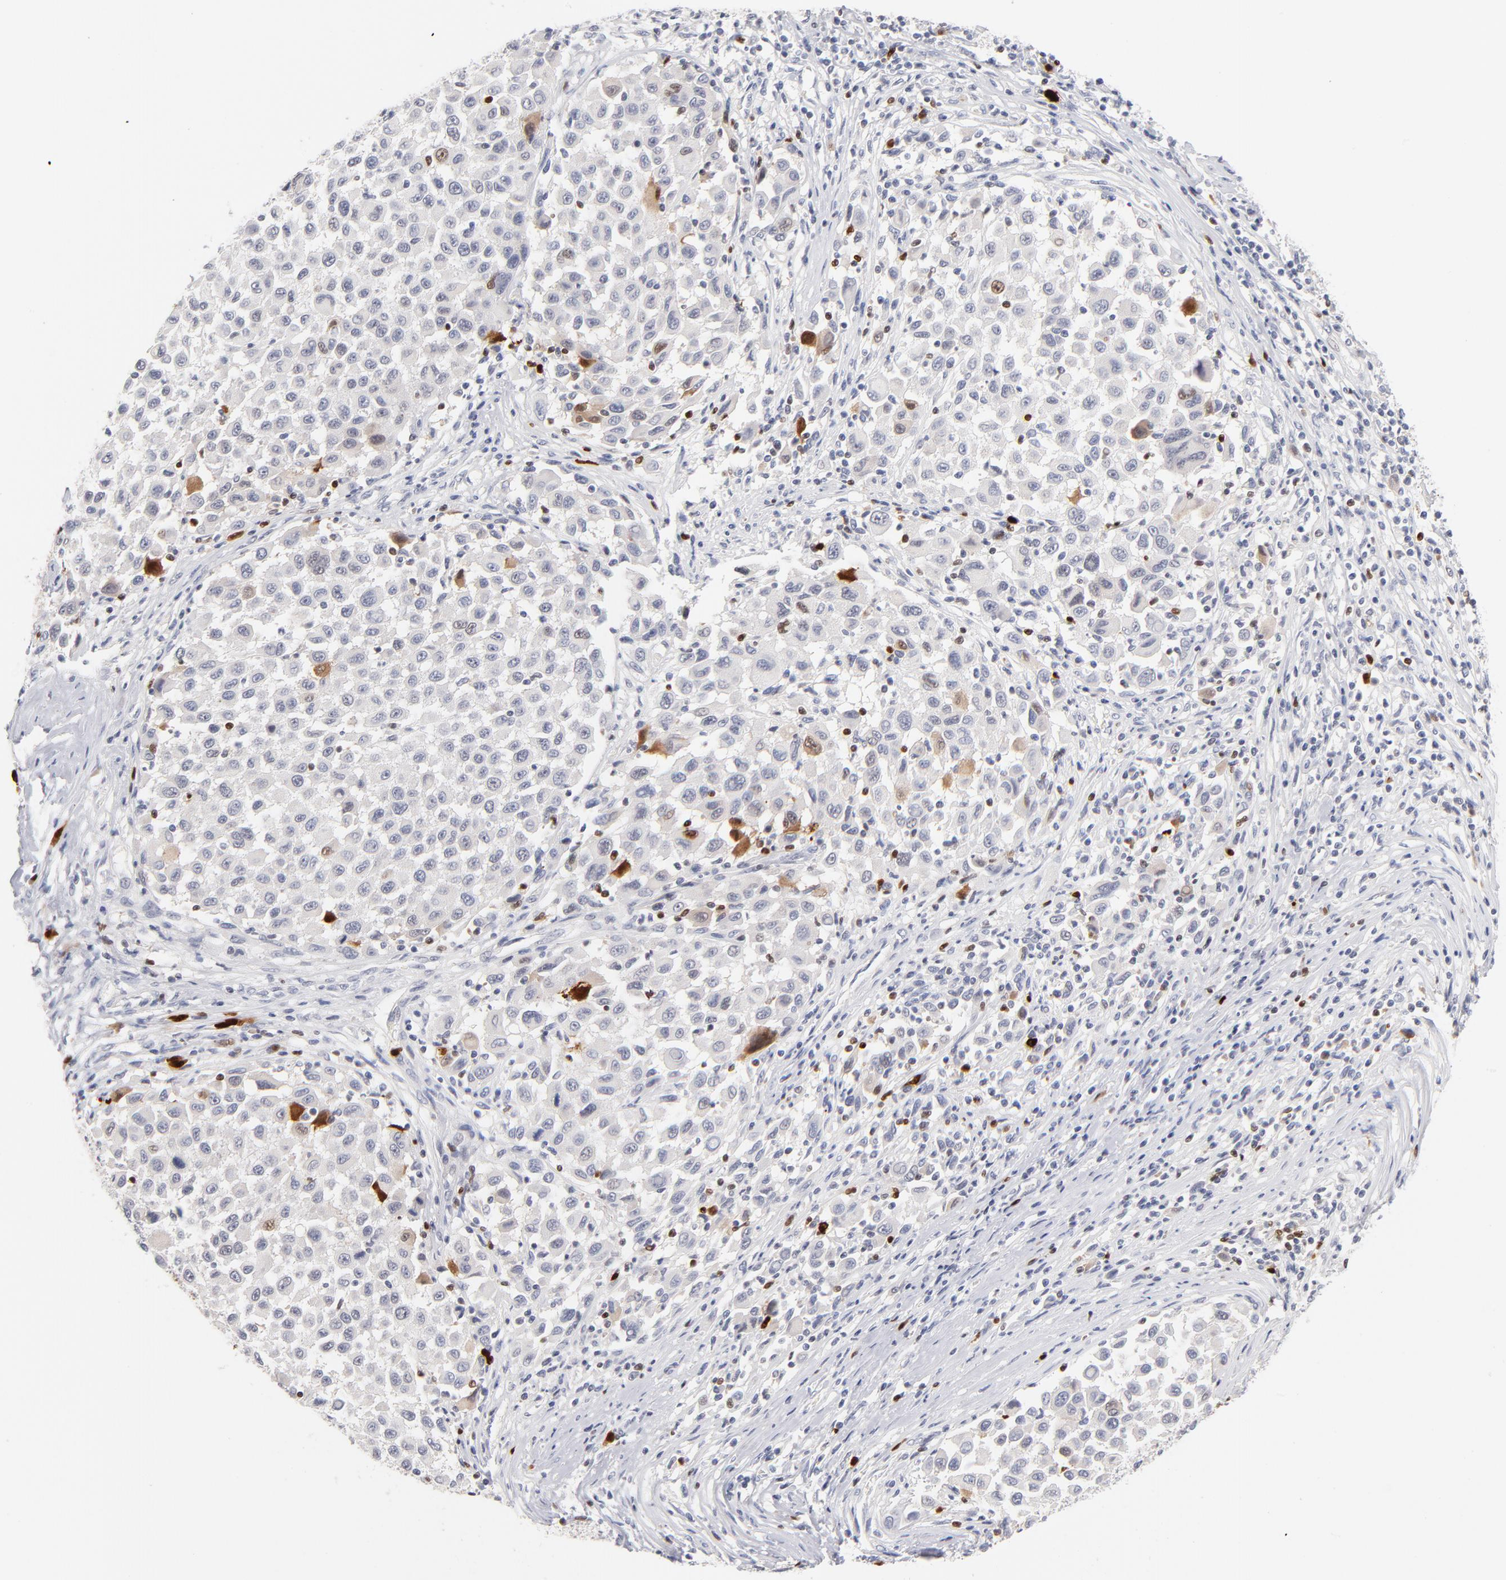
{"staining": {"intensity": "moderate", "quantity": "<25%", "location": "nuclear"}, "tissue": "melanoma", "cell_type": "Tumor cells", "image_type": "cancer", "snomed": [{"axis": "morphology", "description": "Malignant melanoma, Metastatic site"}, {"axis": "topography", "description": "Lymph node"}], "caption": "Malignant melanoma (metastatic site) stained with IHC demonstrates moderate nuclear positivity in approximately <25% of tumor cells.", "gene": "PARP1", "patient": {"sex": "male", "age": 61}}